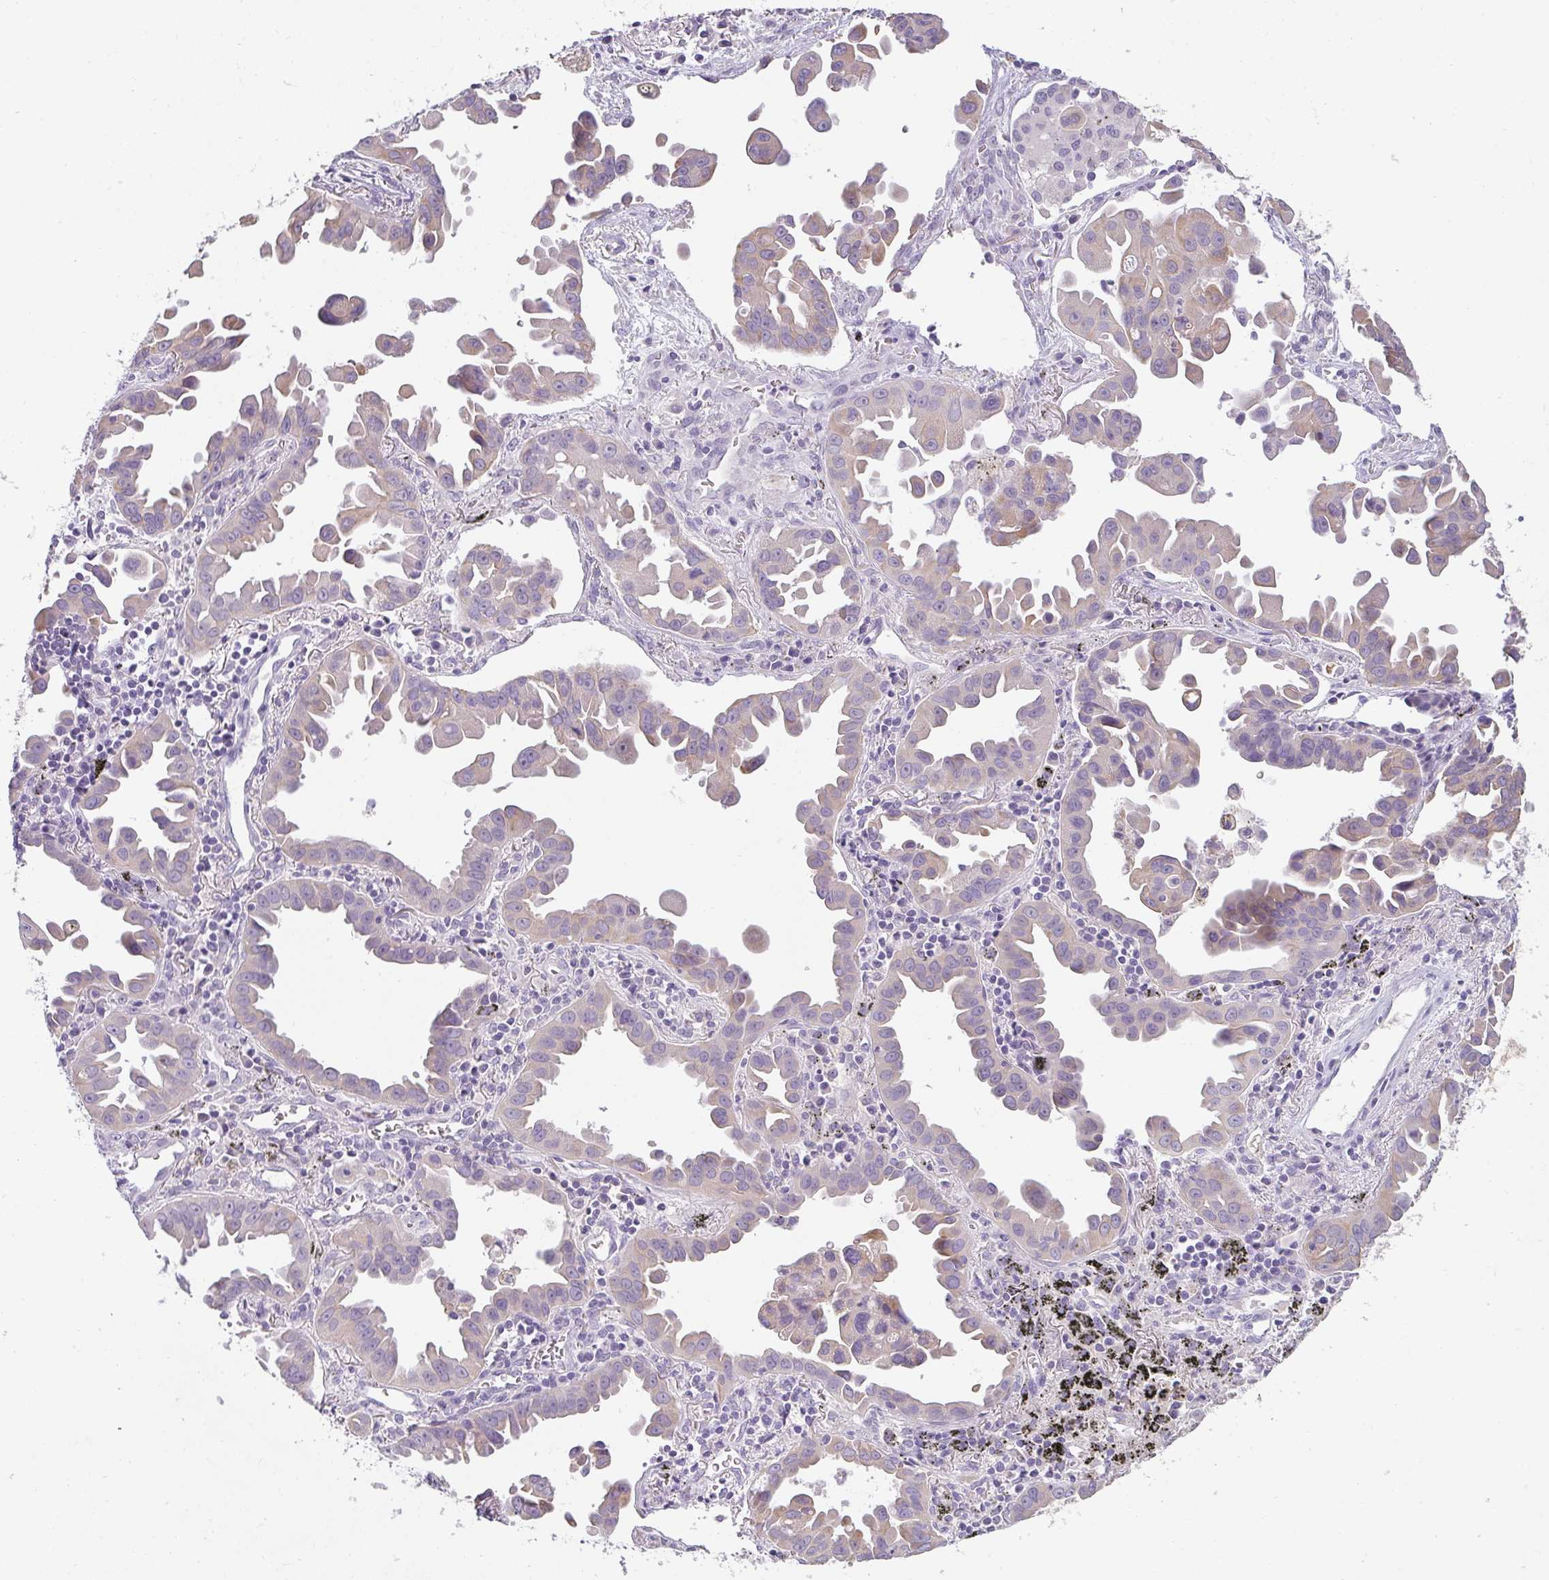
{"staining": {"intensity": "weak", "quantity": "25%-75%", "location": "cytoplasmic/membranous"}, "tissue": "lung cancer", "cell_type": "Tumor cells", "image_type": "cancer", "snomed": [{"axis": "morphology", "description": "Adenocarcinoma, NOS"}, {"axis": "topography", "description": "Lung"}], "caption": "Protein staining of lung cancer (adenocarcinoma) tissue demonstrates weak cytoplasmic/membranous positivity in about 25%-75% of tumor cells.", "gene": "C1QTNF8", "patient": {"sex": "male", "age": 68}}